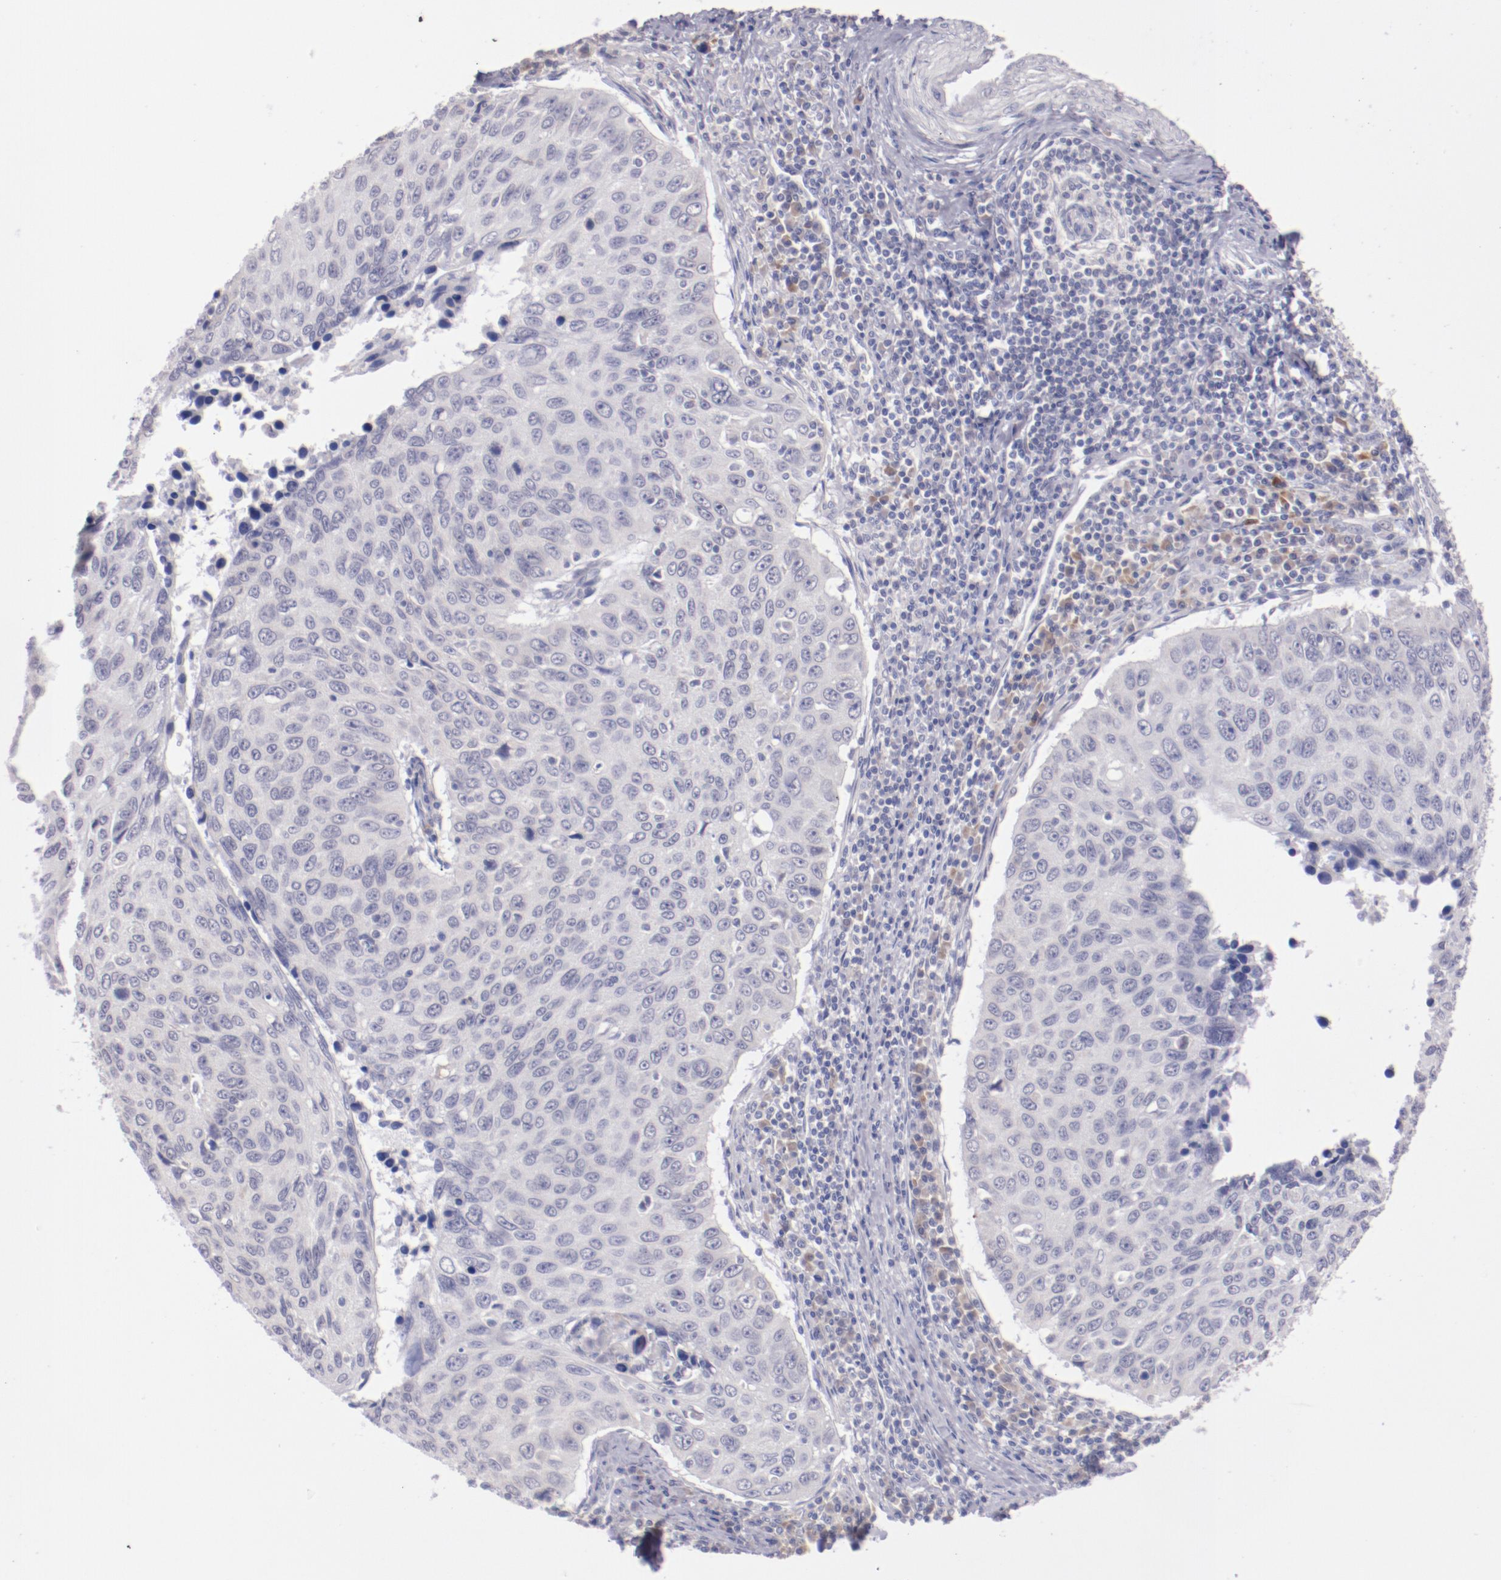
{"staining": {"intensity": "negative", "quantity": "none", "location": "none"}, "tissue": "cervical cancer", "cell_type": "Tumor cells", "image_type": "cancer", "snomed": [{"axis": "morphology", "description": "Squamous cell carcinoma, NOS"}, {"axis": "topography", "description": "Cervix"}], "caption": "IHC of human cervical squamous cell carcinoma displays no positivity in tumor cells. (DAB immunohistochemistry visualized using brightfield microscopy, high magnification).", "gene": "TRAF3", "patient": {"sex": "female", "age": 53}}